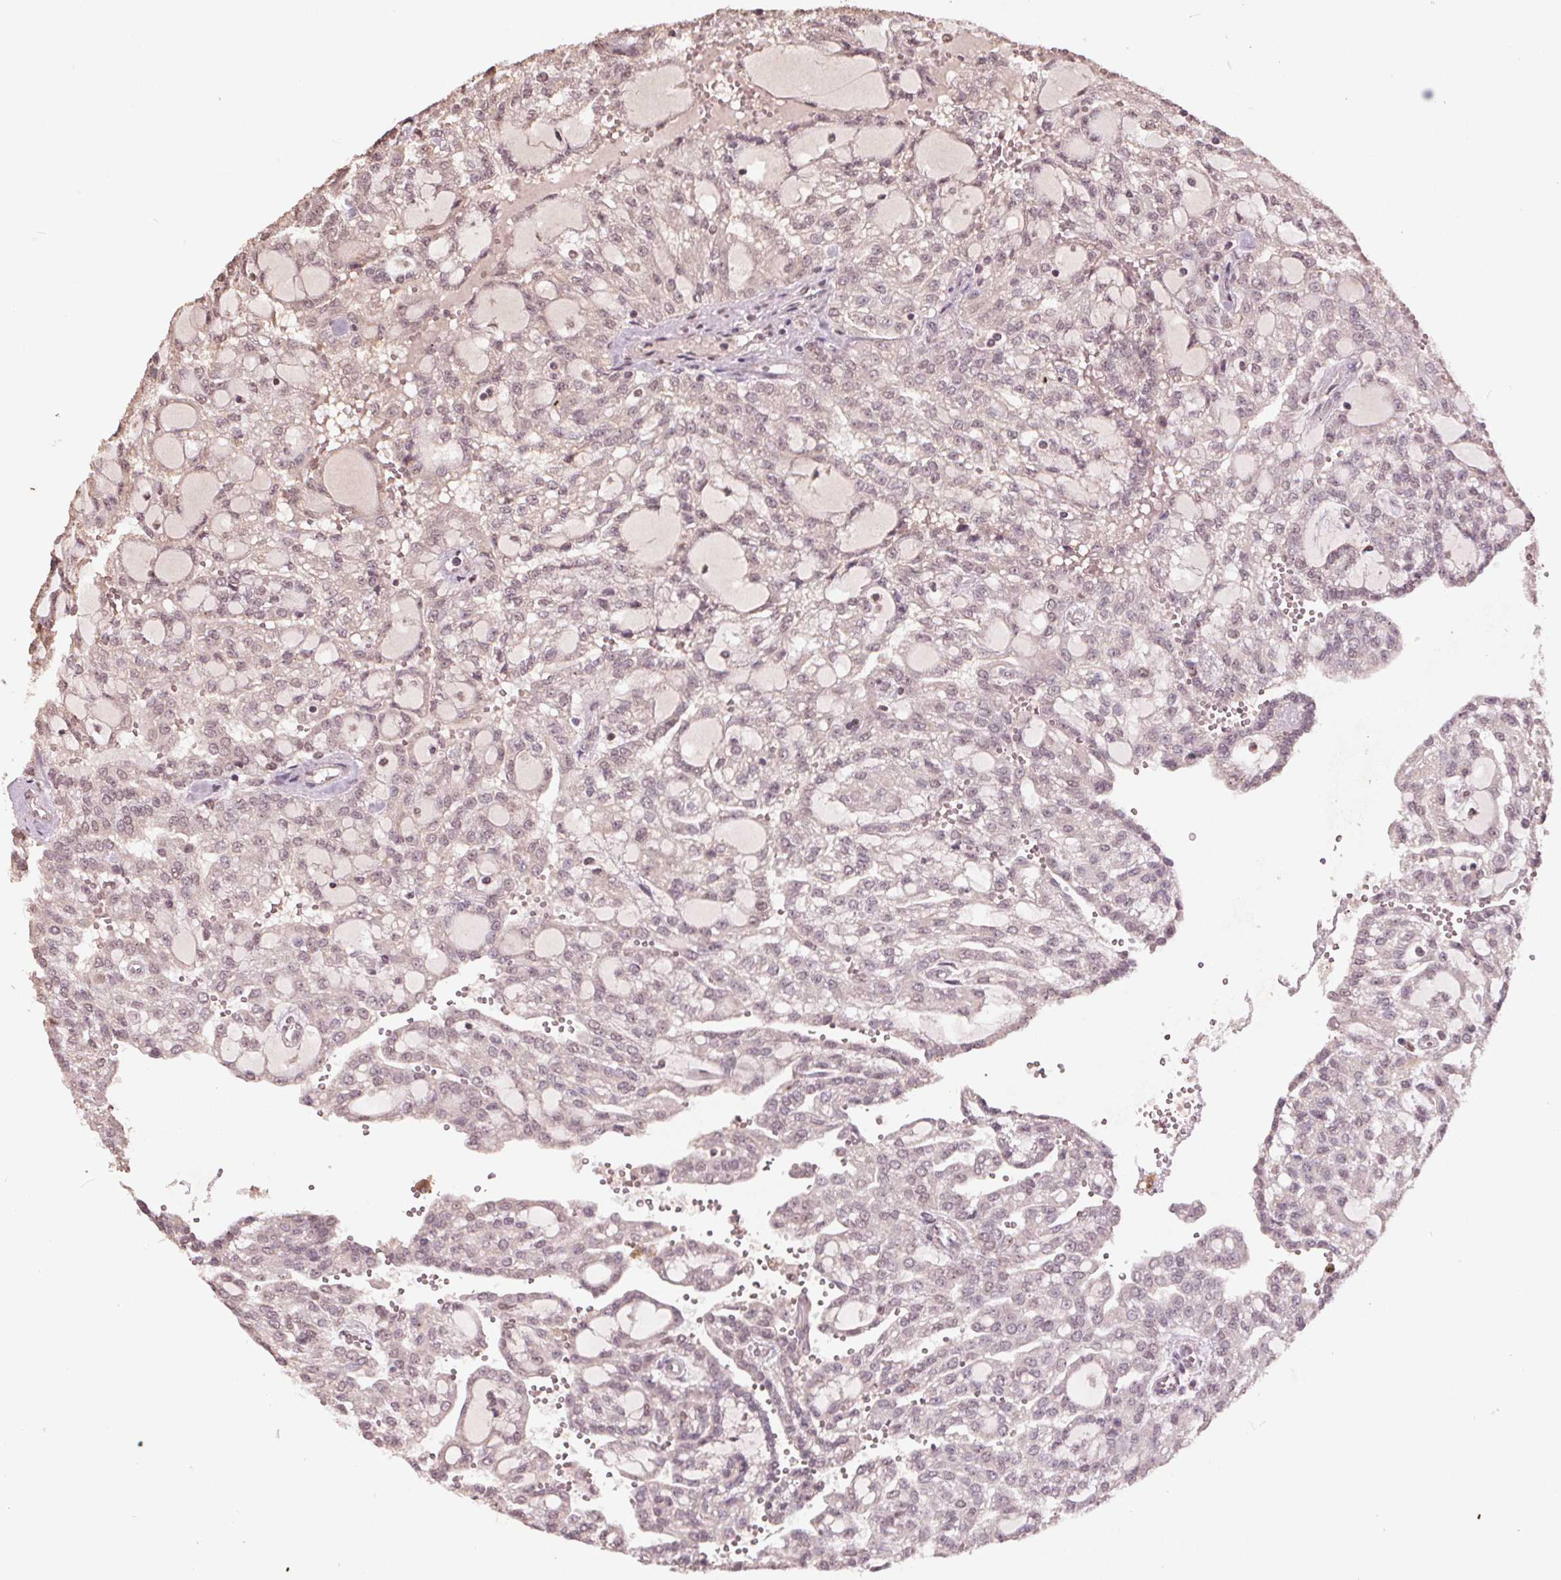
{"staining": {"intensity": "weak", "quantity": "<25%", "location": "nuclear"}, "tissue": "renal cancer", "cell_type": "Tumor cells", "image_type": "cancer", "snomed": [{"axis": "morphology", "description": "Adenocarcinoma, NOS"}, {"axis": "topography", "description": "Kidney"}], "caption": "A micrograph of human adenocarcinoma (renal) is negative for staining in tumor cells.", "gene": "DNMT3B", "patient": {"sex": "male", "age": 63}}